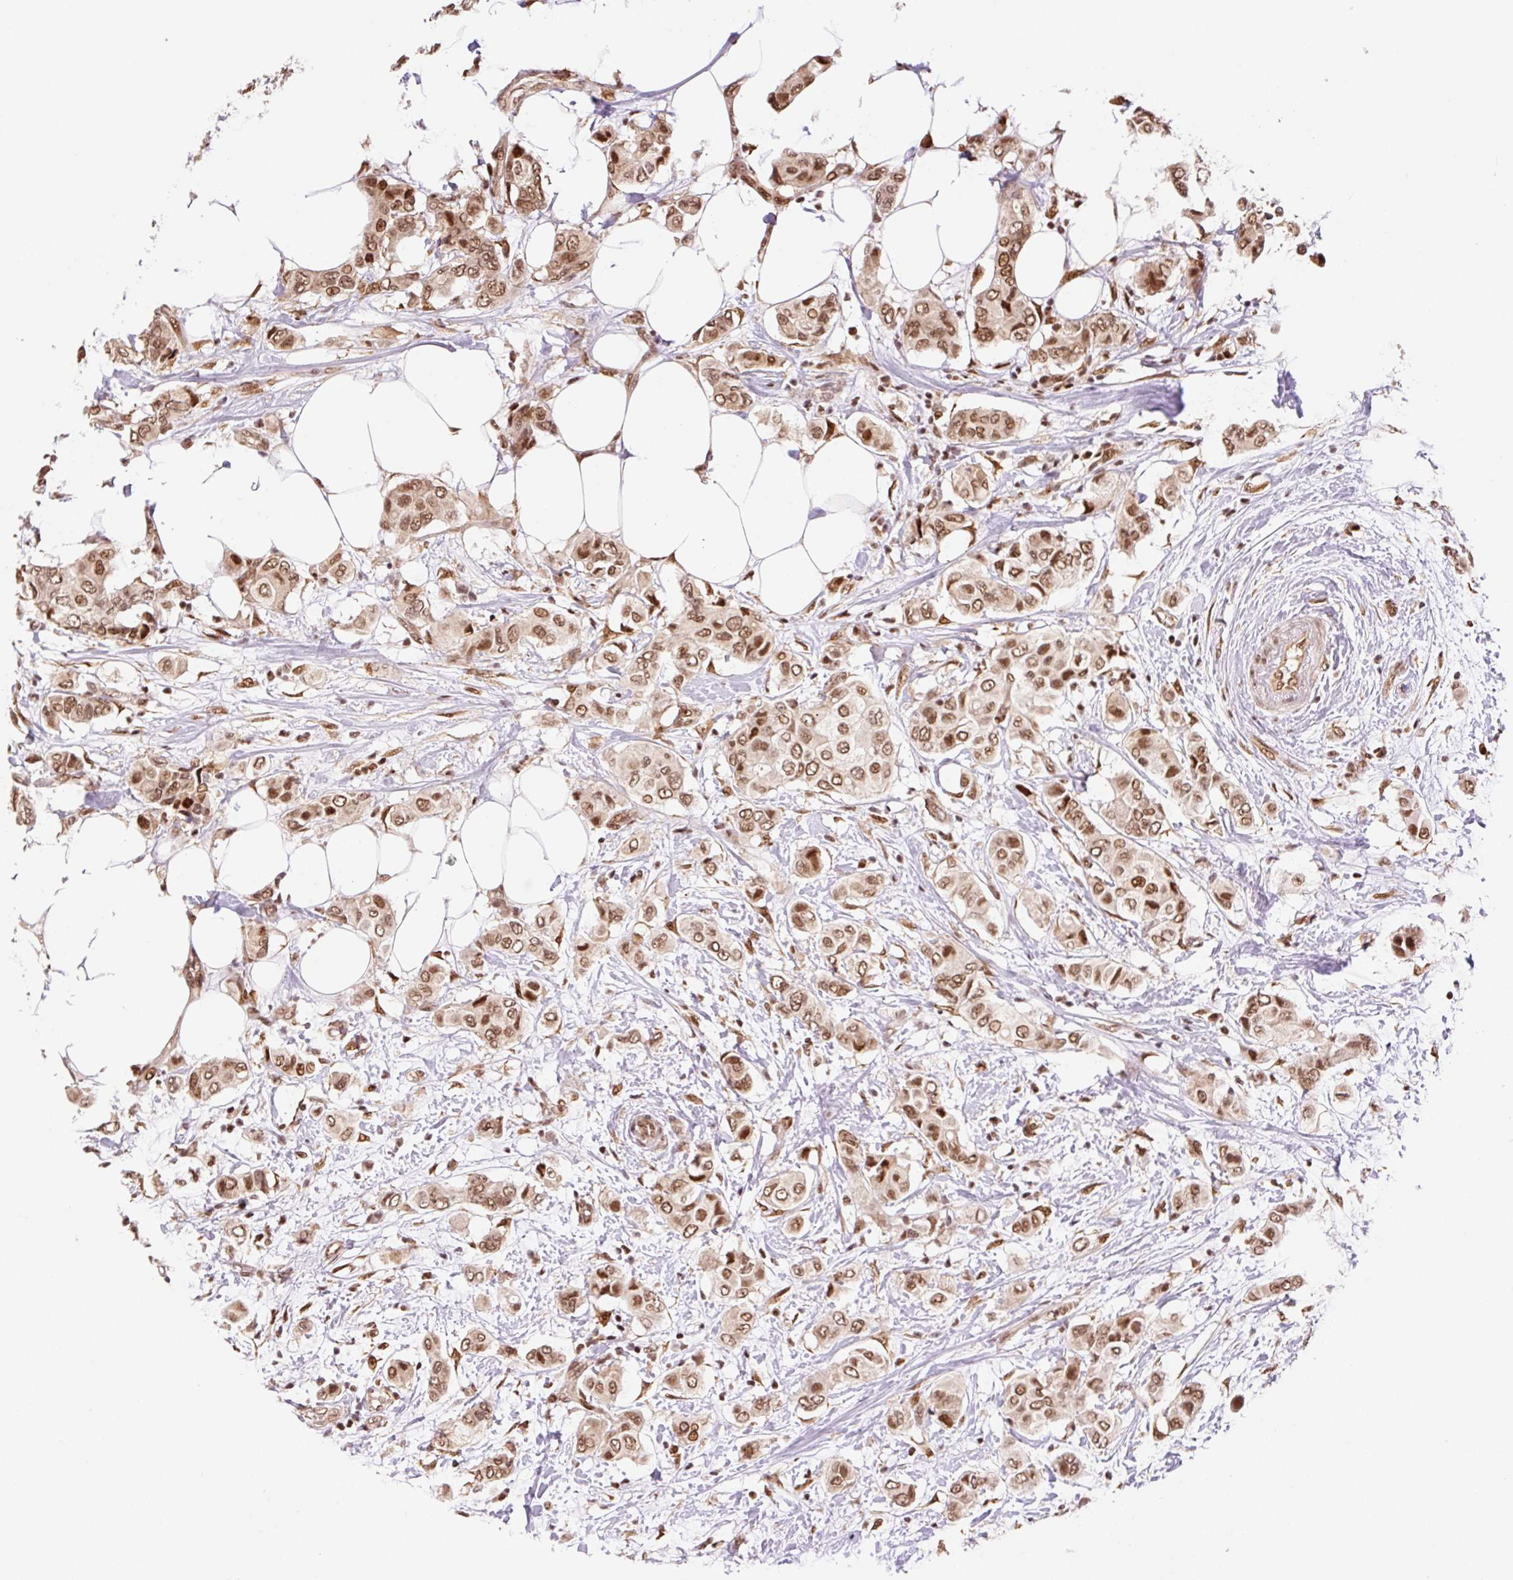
{"staining": {"intensity": "moderate", "quantity": ">75%", "location": "nuclear"}, "tissue": "breast cancer", "cell_type": "Tumor cells", "image_type": "cancer", "snomed": [{"axis": "morphology", "description": "Lobular carcinoma"}, {"axis": "topography", "description": "Breast"}], "caption": "A histopathology image showing moderate nuclear expression in approximately >75% of tumor cells in breast lobular carcinoma, as visualized by brown immunohistochemical staining.", "gene": "INTS8", "patient": {"sex": "female", "age": 51}}